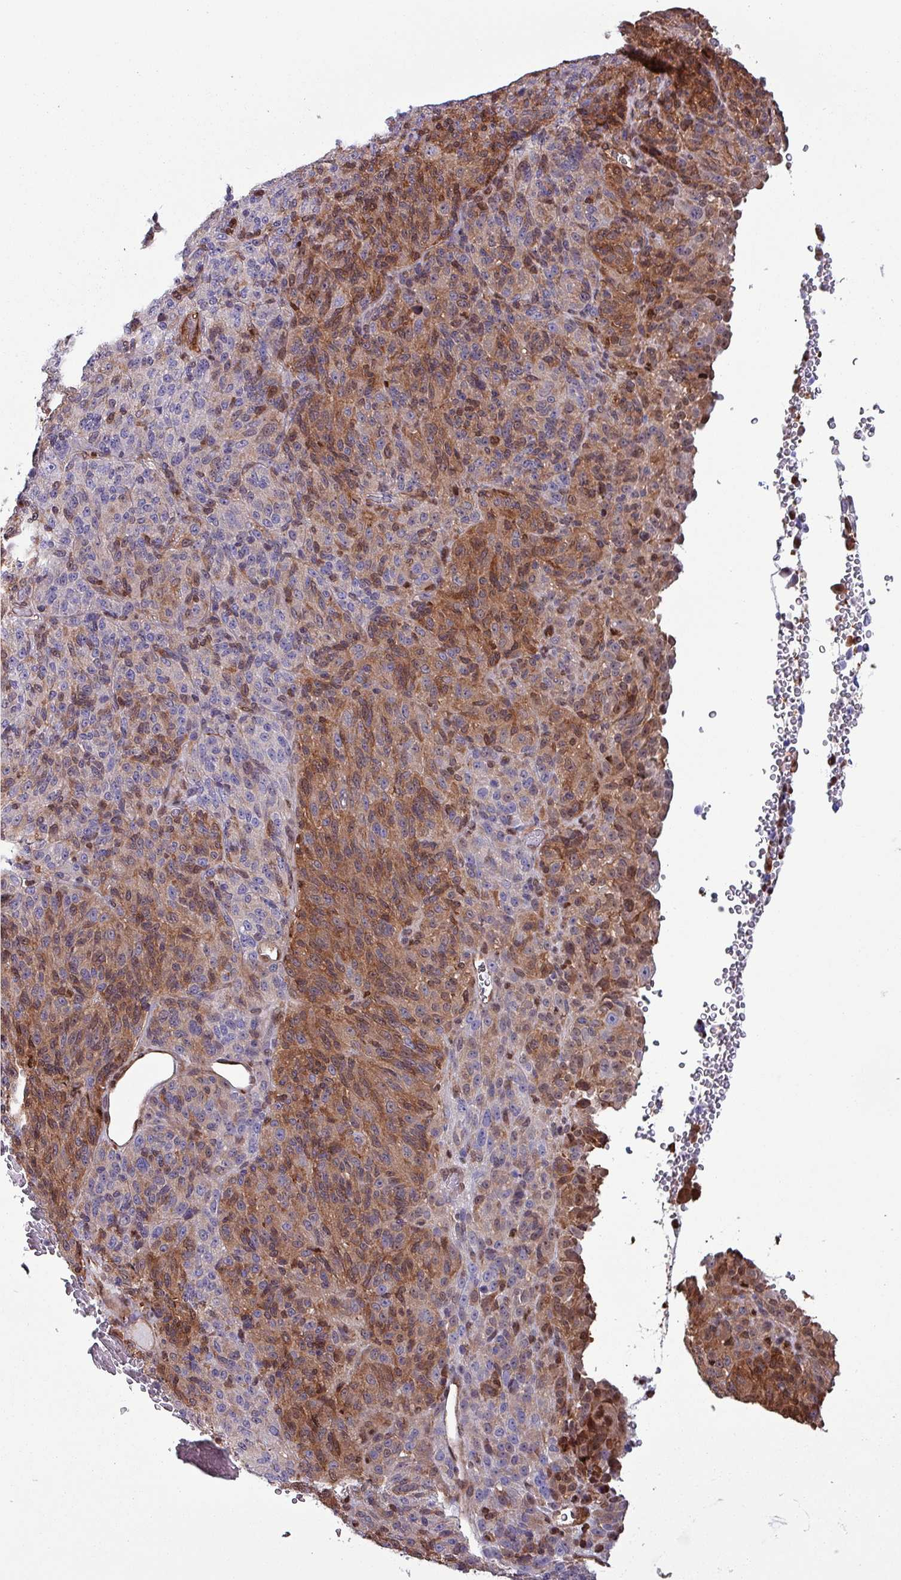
{"staining": {"intensity": "moderate", "quantity": "25%-75%", "location": "cytoplasmic/membranous,nuclear"}, "tissue": "melanoma", "cell_type": "Tumor cells", "image_type": "cancer", "snomed": [{"axis": "morphology", "description": "Malignant melanoma, Metastatic site"}, {"axis": "topography", "description": "Brain"}], "caption": "Protein staining of malignant melanoma (metastatic site) tissue demonstrates moderate cytoplasmic/membranous and nuclear expression in about 25%-75% of tumor cells.", "gene": "PSMB8", "patient": {"sex": "female", "age": 56}}